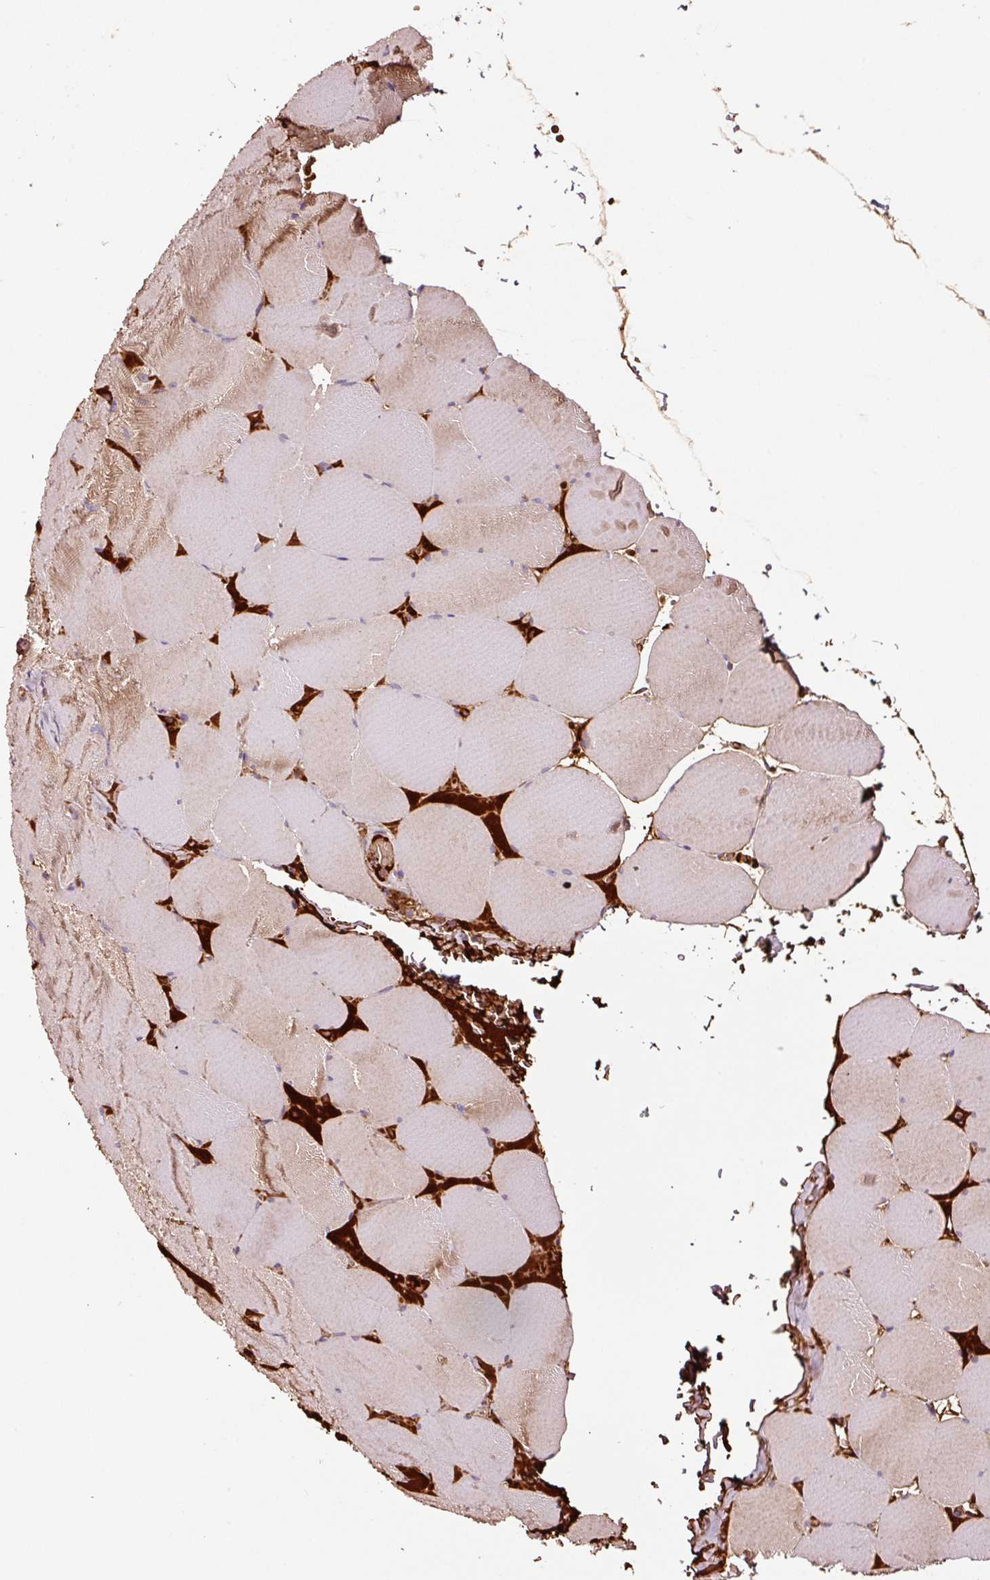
{"staining": {"intensity": "moderate", "quantity": "25%-75%", "location": "cytoplasmic/membranous"}, "tissue": "skeletal muscle", "cell_type": "Myocytes", "image_type": "normal", "snomed": [{"axis": "morphology", "description": "Normal tissue, NOS"}, {"axis": "topography", "description": "Skeletal muscle"}, {"axis": "topography", "description": "Head-Neck"}], "caption": "The photomicrograph displays a brown stain indicating the presence of a protein in the cytoplasmic/membranous of myocytes in skeletal muscle. Ihc stains the protein in brown and the nuclei are stained blue.", "gene": "PGLYRP2", "patient": {"sex": "male", "age": 66}}